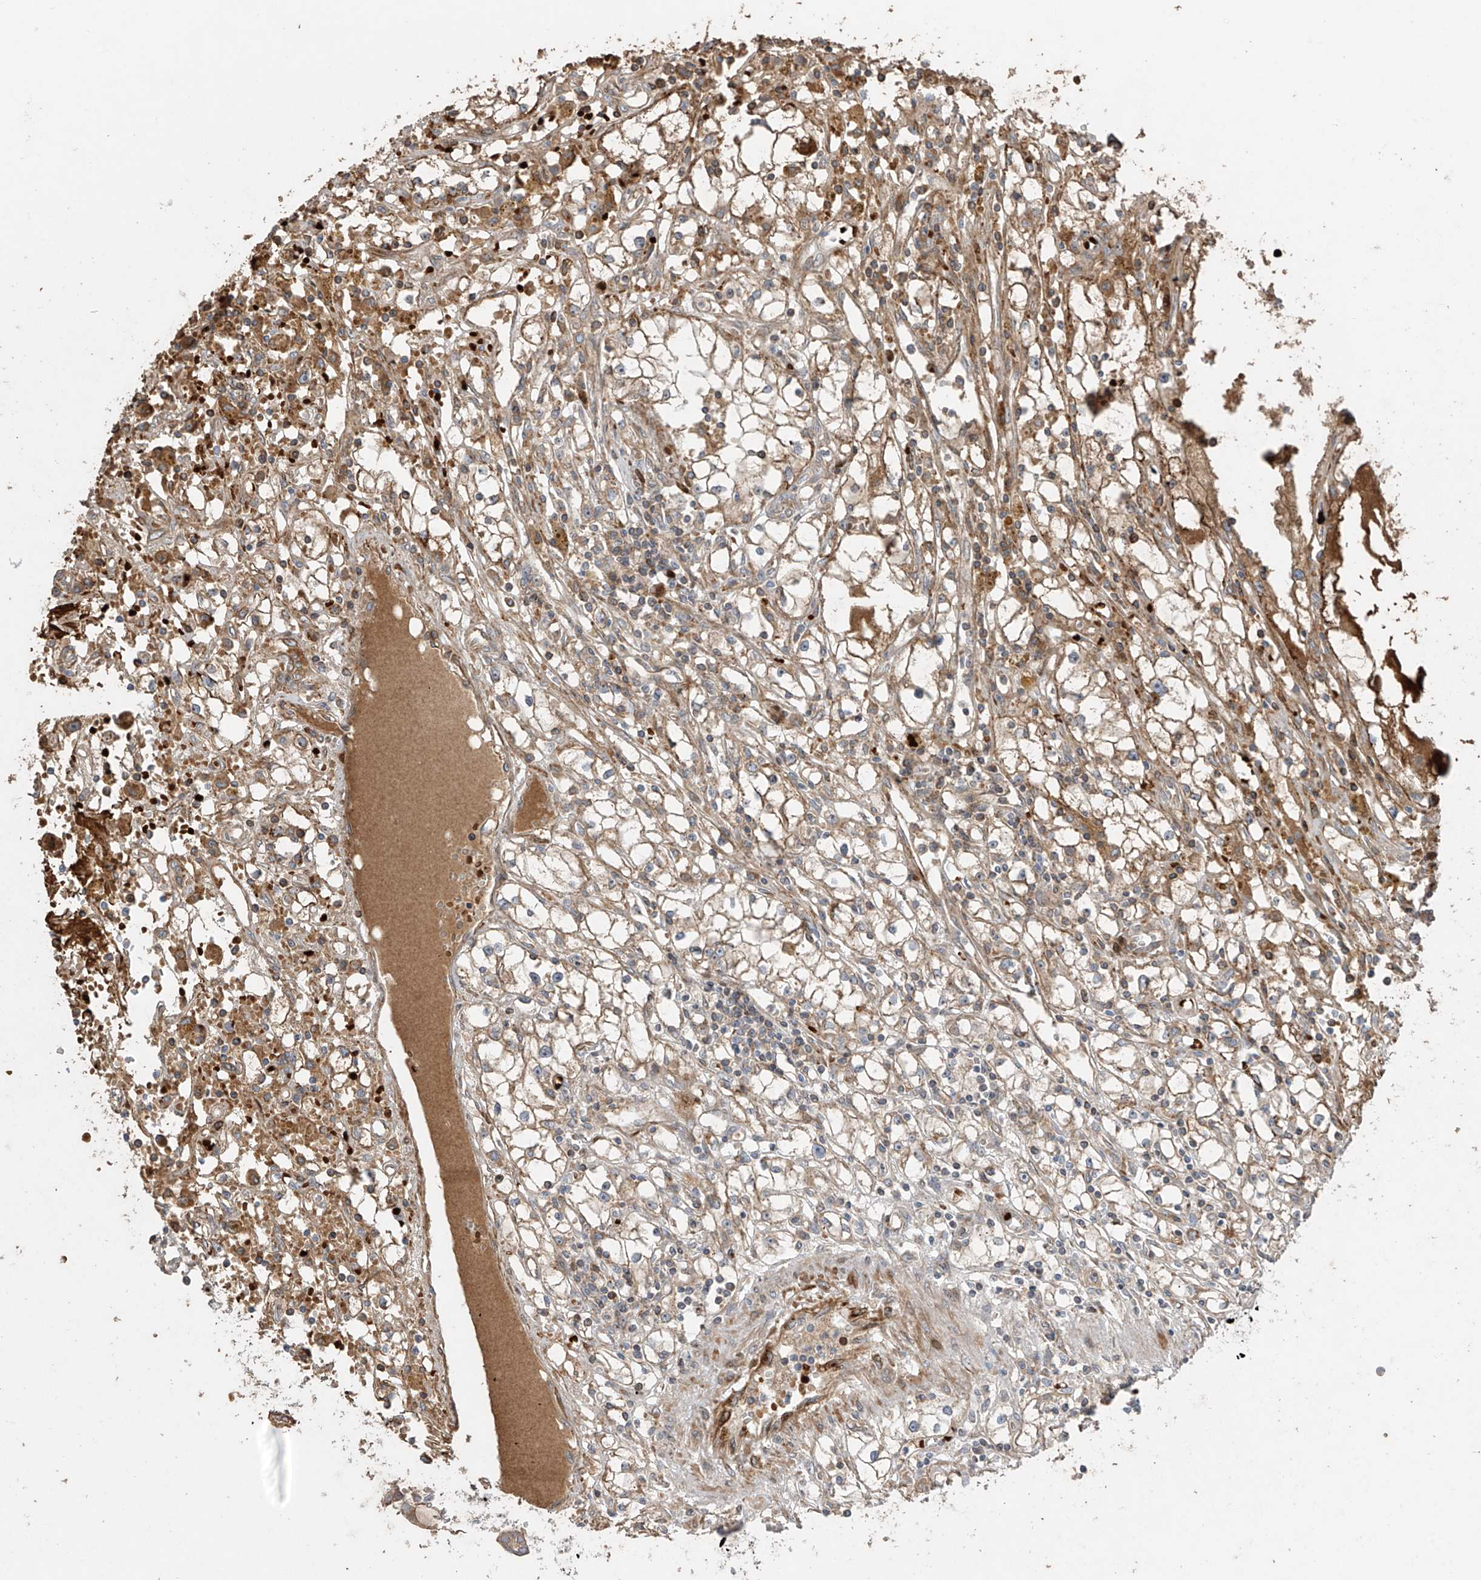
{"staining": {"intensity": "weak", "quantity": "25%-75%", "location": "cytoplasmic/membranous"}, "tissue": "renal cancer", "cell_type": "Tumor cells", "image_type": "cancer", "snomed": [{"axis": "morphology", "description": "Adenocarcinoma, NOS"}, {"axis": "topography", "description": "Kidney"}], "caption": "Renal adenocarcinoma stained for a protein displays weak cytoplasmic/membranous positivity in tumor cells.", "gene": "ABTB1", "patient": {"sex": "male", "age": 56}}